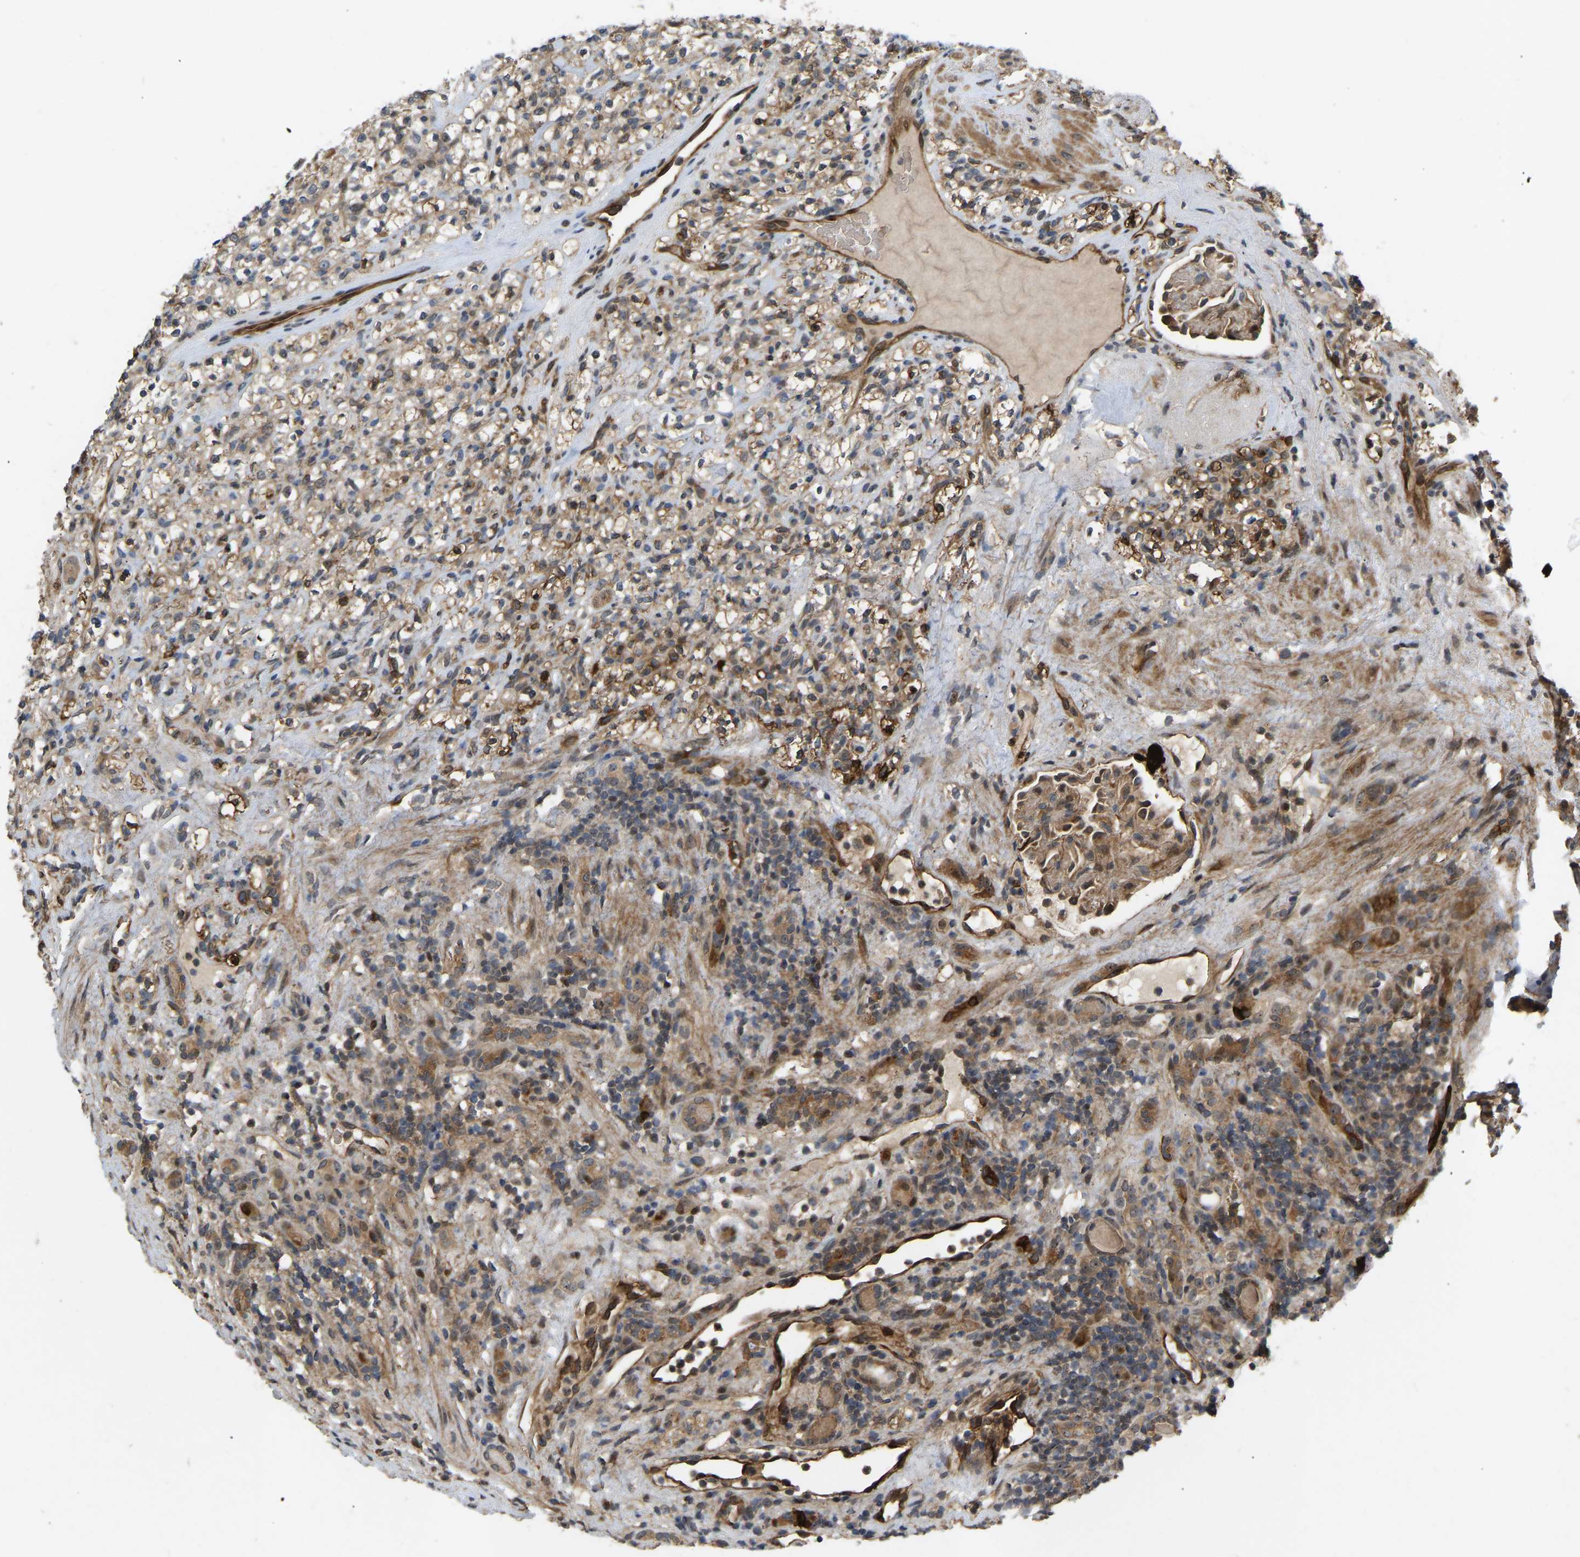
{"staining": {"intensity": "weak", "quantity": ">75%", "location": "cytoplasmic/membranous"}, "tissue": "renal cancer", "cell_type": "Tumor cells", "image_type": "cancer", "snomed": [{"axis": "morphology", "description": "Normal tissue, NOS"}, {"axis": "morphology", "description": "Adenocarcinoma, NOS"}, {"axis": "topography", "description": "Kidney"}], "caption": "A brown stain highlights weak cytoplasmic/membranous positivity of a protein in human renal cancer (adenocarcinoma) tumor cells. Nuclei are stained in blue.", "gene": "LIMK2", "patient": {"sex": "female", "age": 72}}